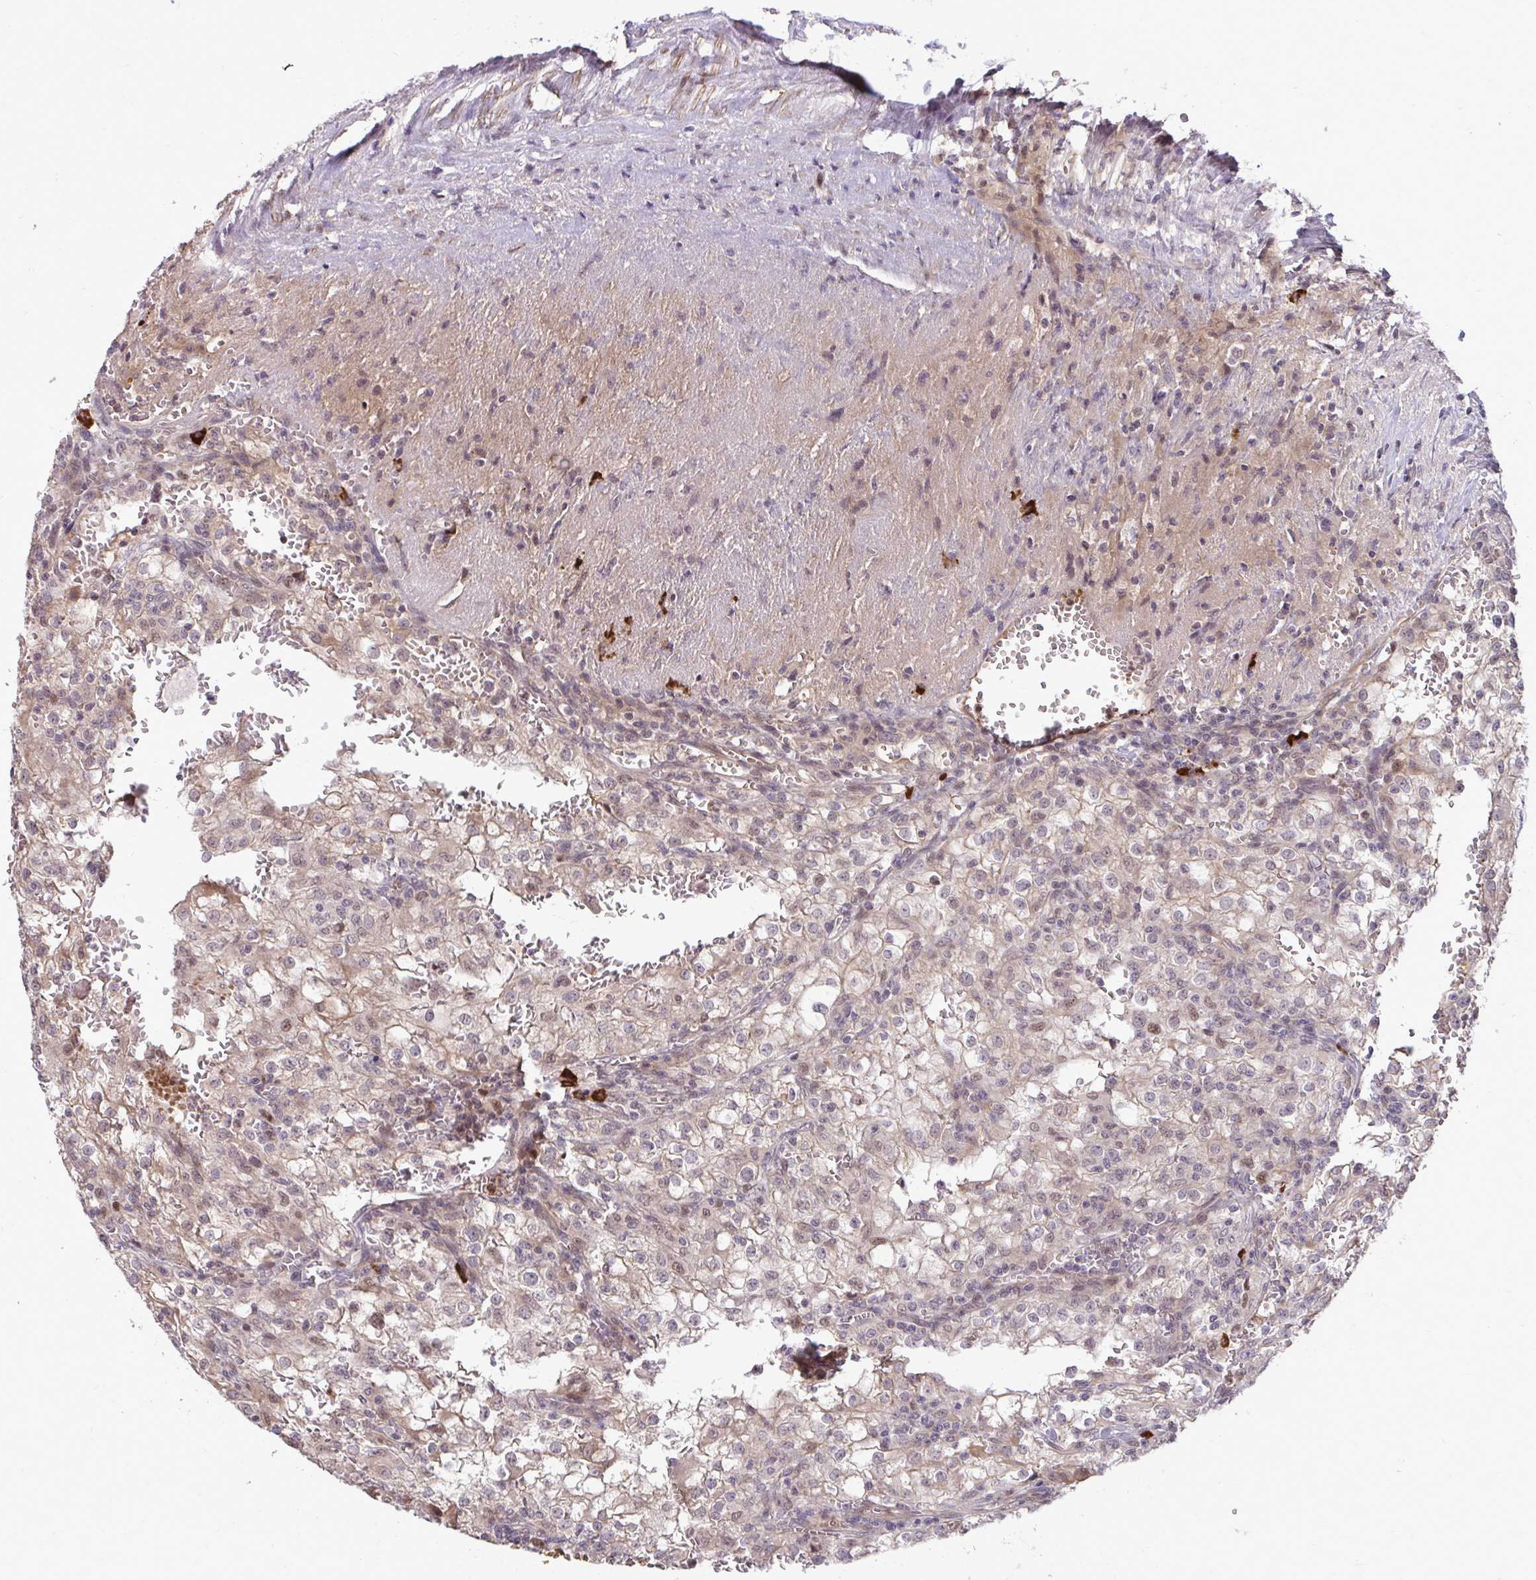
{"staining": {"intensity": "moderate", "quantity": "<25%", "location": "cytoplasmic/membranous,nuclear"}, "tissue": "renal cancer", "cell_type": "Tumor cells", "image_type": "cancer", "snomed": [{"axis": "morphology", "description": "Adenocarcinoma, NOS"}, {"axis": "topography", "description": "Kidney"}], "caption": "Renal cancer (adenocarcinoma) was stained to show a protein in brown. There is low levels of moderate cytoplasmic/membranous and nuclear expression in about <25% of tumor cells. (brown staining indicates protein expression, while blue staining denotes nuclei).", "gene": "ZSCAN9", "patient": {"sex": "female", "age": 74}}